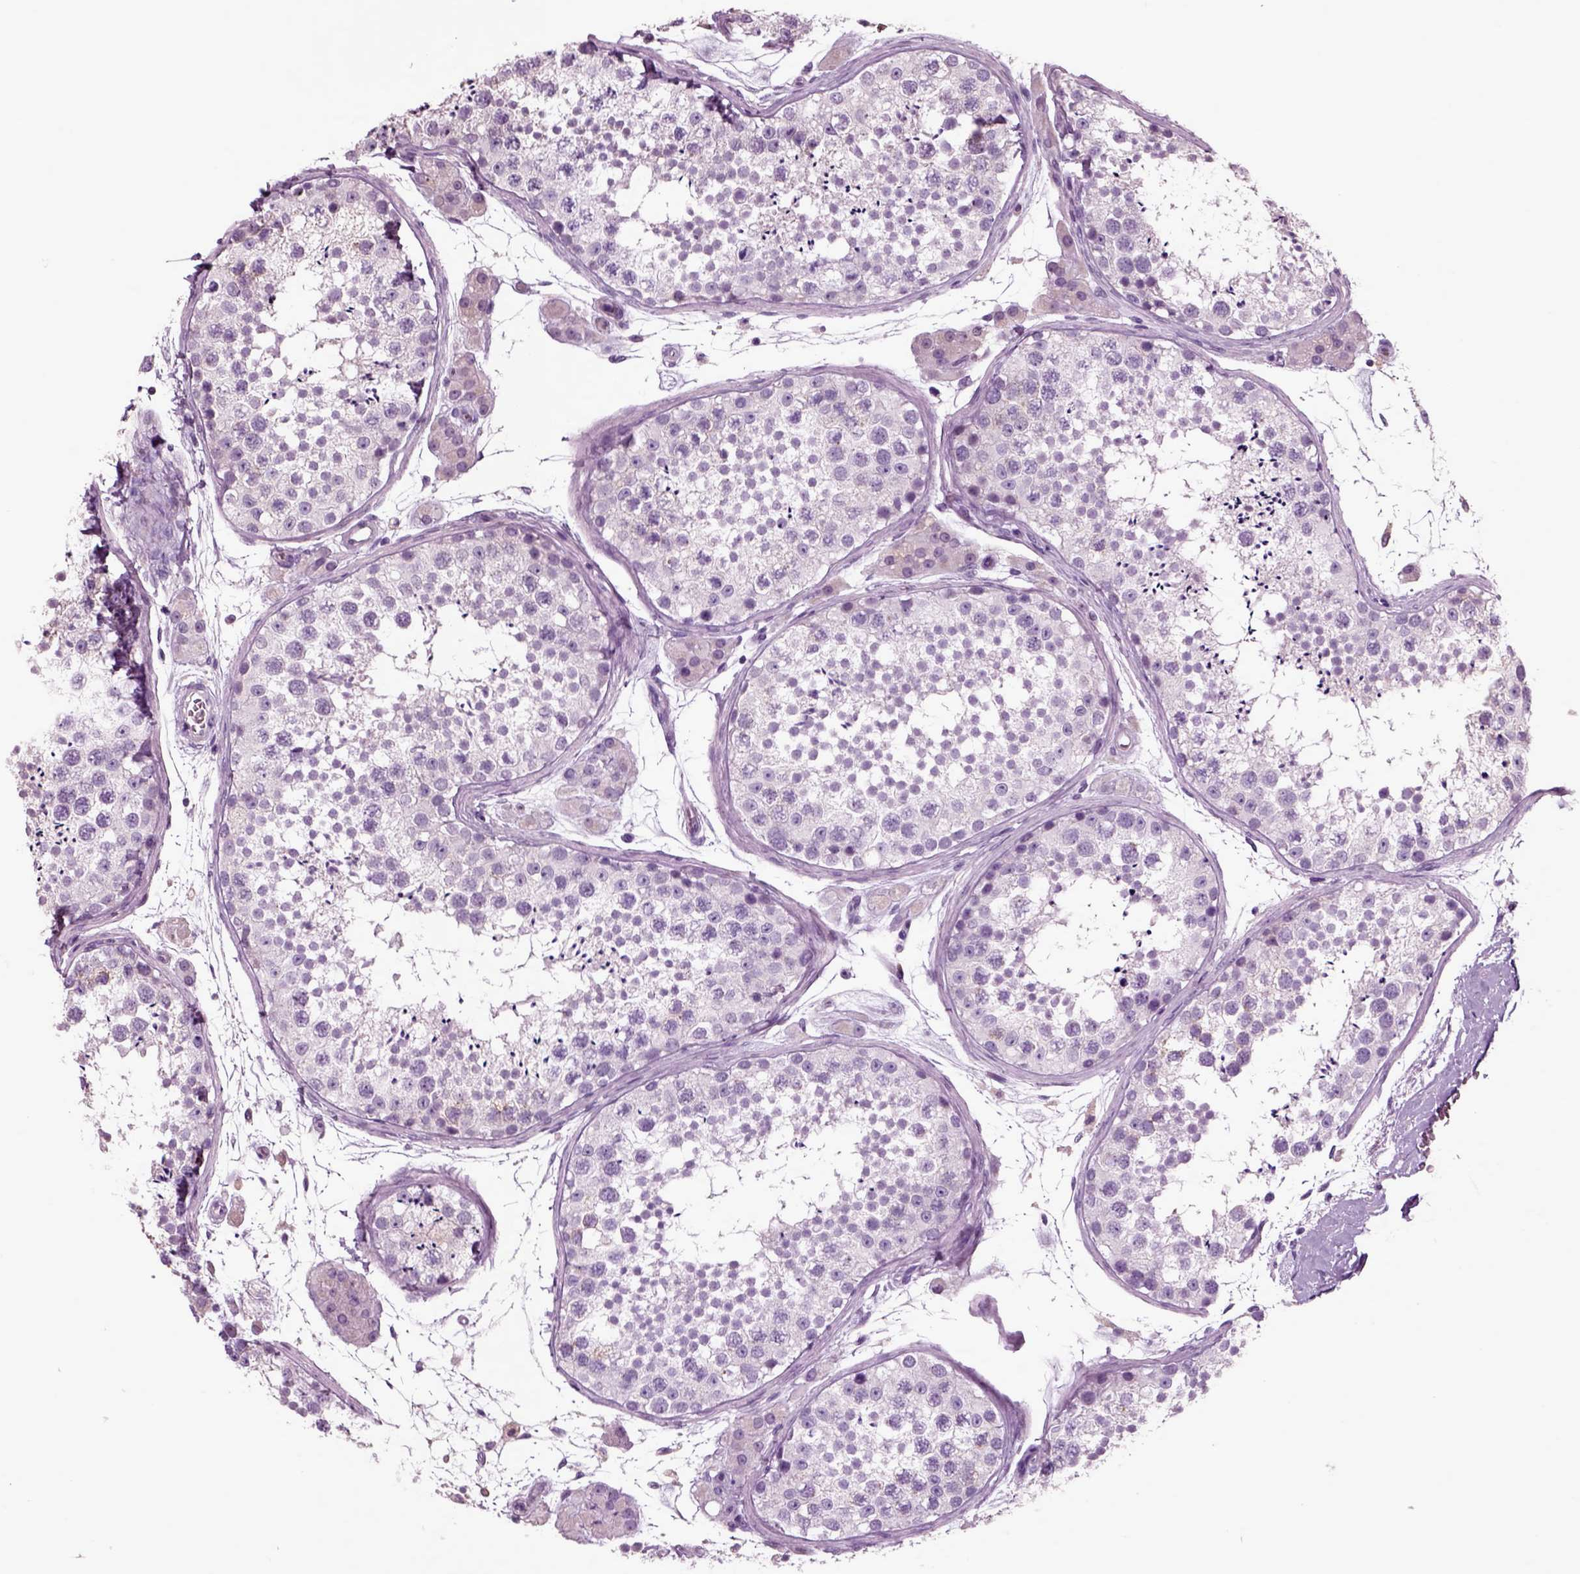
{"staining": {"intensity": "negative", "quantity": "none", "location": "none"}, "tissue": "testis", "cell_type": "Cells in seminiferous ducts", "image_type": "normal", "snomed": [{"axis": "morphology", "description": "Normal tissue, NOS"}, {"axis": "topography", "description": "Testis"}], "caption": "Immunohistochemistry (IHC) image of unremarkable testis: human testis stained with DAB (3,3'-diaminobenzidine) exhibits no significant protein expression in cells in seminiferous ducts.", "gene": "CHGB", "patient": {"sex": "male", "age": 41}}